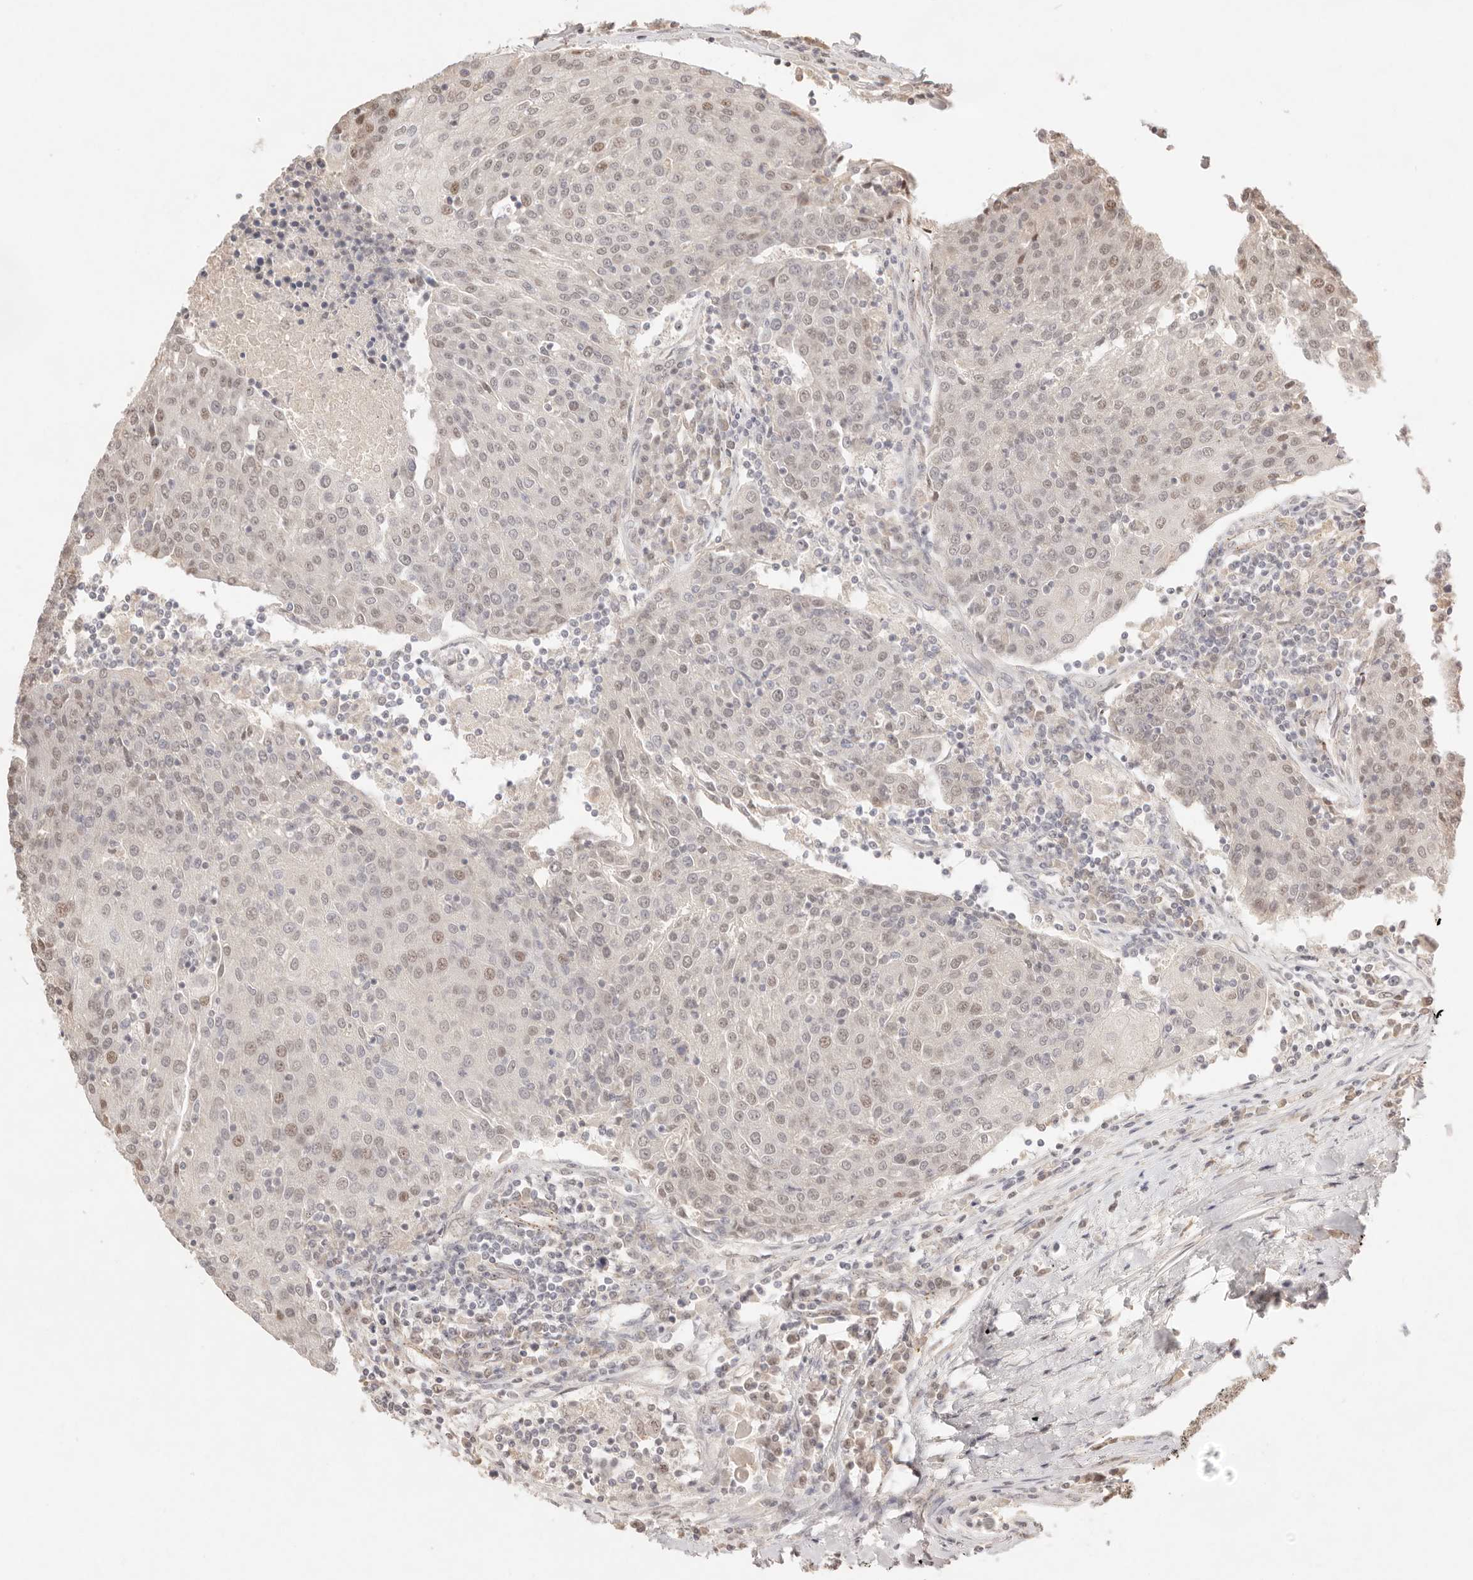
{"staining": {"intensity": "weak", "quantity": ">75%", "location": "nuclear"}, "tissue": "urothelial cancer", "cell_type": "Tumor cells", "image_type": "cancer", "snomed": [{"axis": "morphology", "description": "Urothelial carcinoma, High grade"}, {"axis": "topography", "description": "Urinary bladder"}], "caption": "Immunohistochemical staining of urothelial cancer reveals low levels of weak nuclear expression in about >75% of tumor cells. (DAB = brown stain, brightfield microscopy at high magnification).", "gene": "MEP1A", "patient": {"sex": "female", "age": 85}}